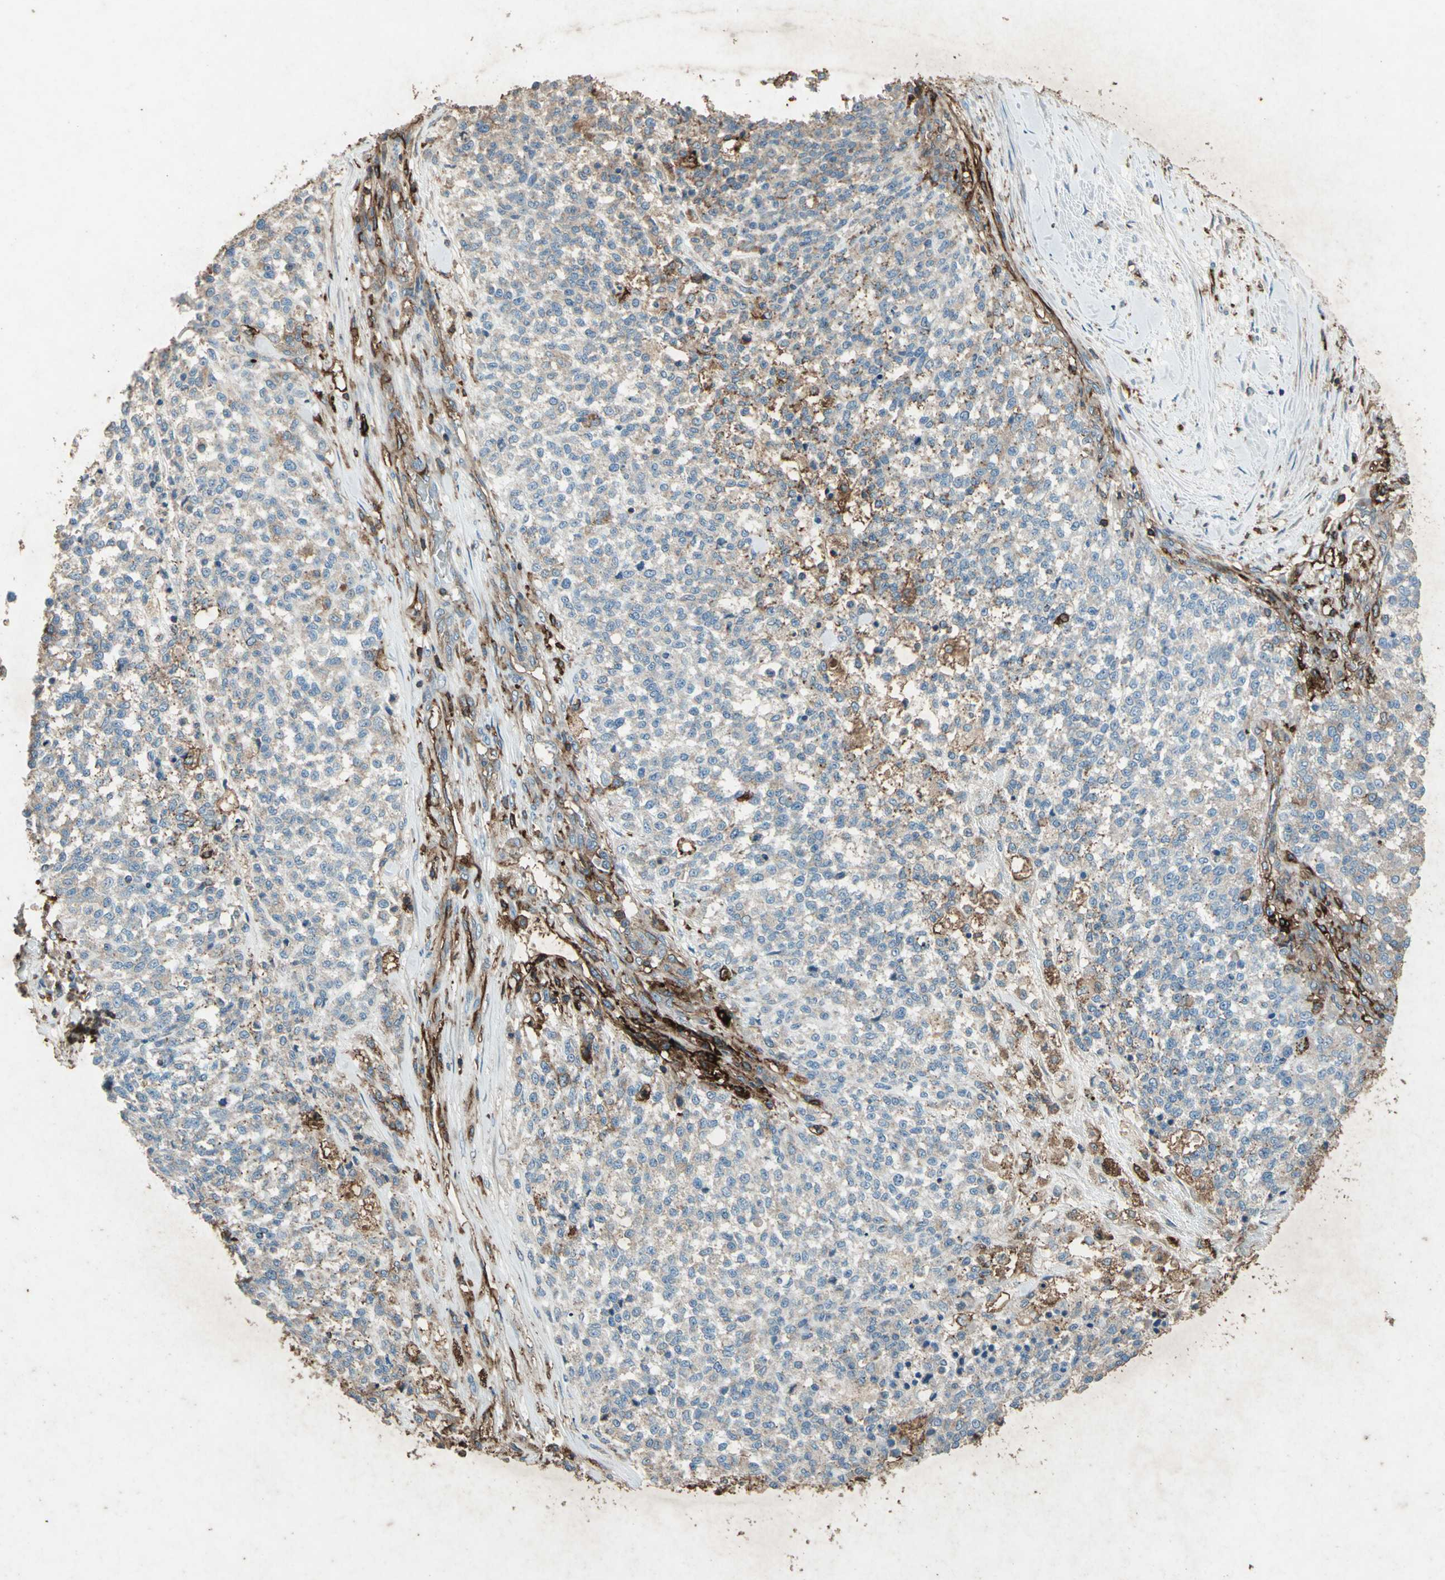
{"staining": {"intensity": "weak", "quantity": ">75%", "location": "cytoplasmic/membranous"}, "tissue": "testis cancer", "cell_type": "Tumor cells", "image_type": "cancer", "snomed": [{"axis": "morphology", "description": "Seminoma, NOS"}, {"axis": "topography", "description": "Testis"}], "caption": "A high-resolution image shows immunohistochemistry (IHC) staining of testis seminoma, which displays weak cytoplasmic/membranous staining in approximately >75% of tumor cells.", "gene": "CCR6", "patient": {"sex": "male", "age": 59}}